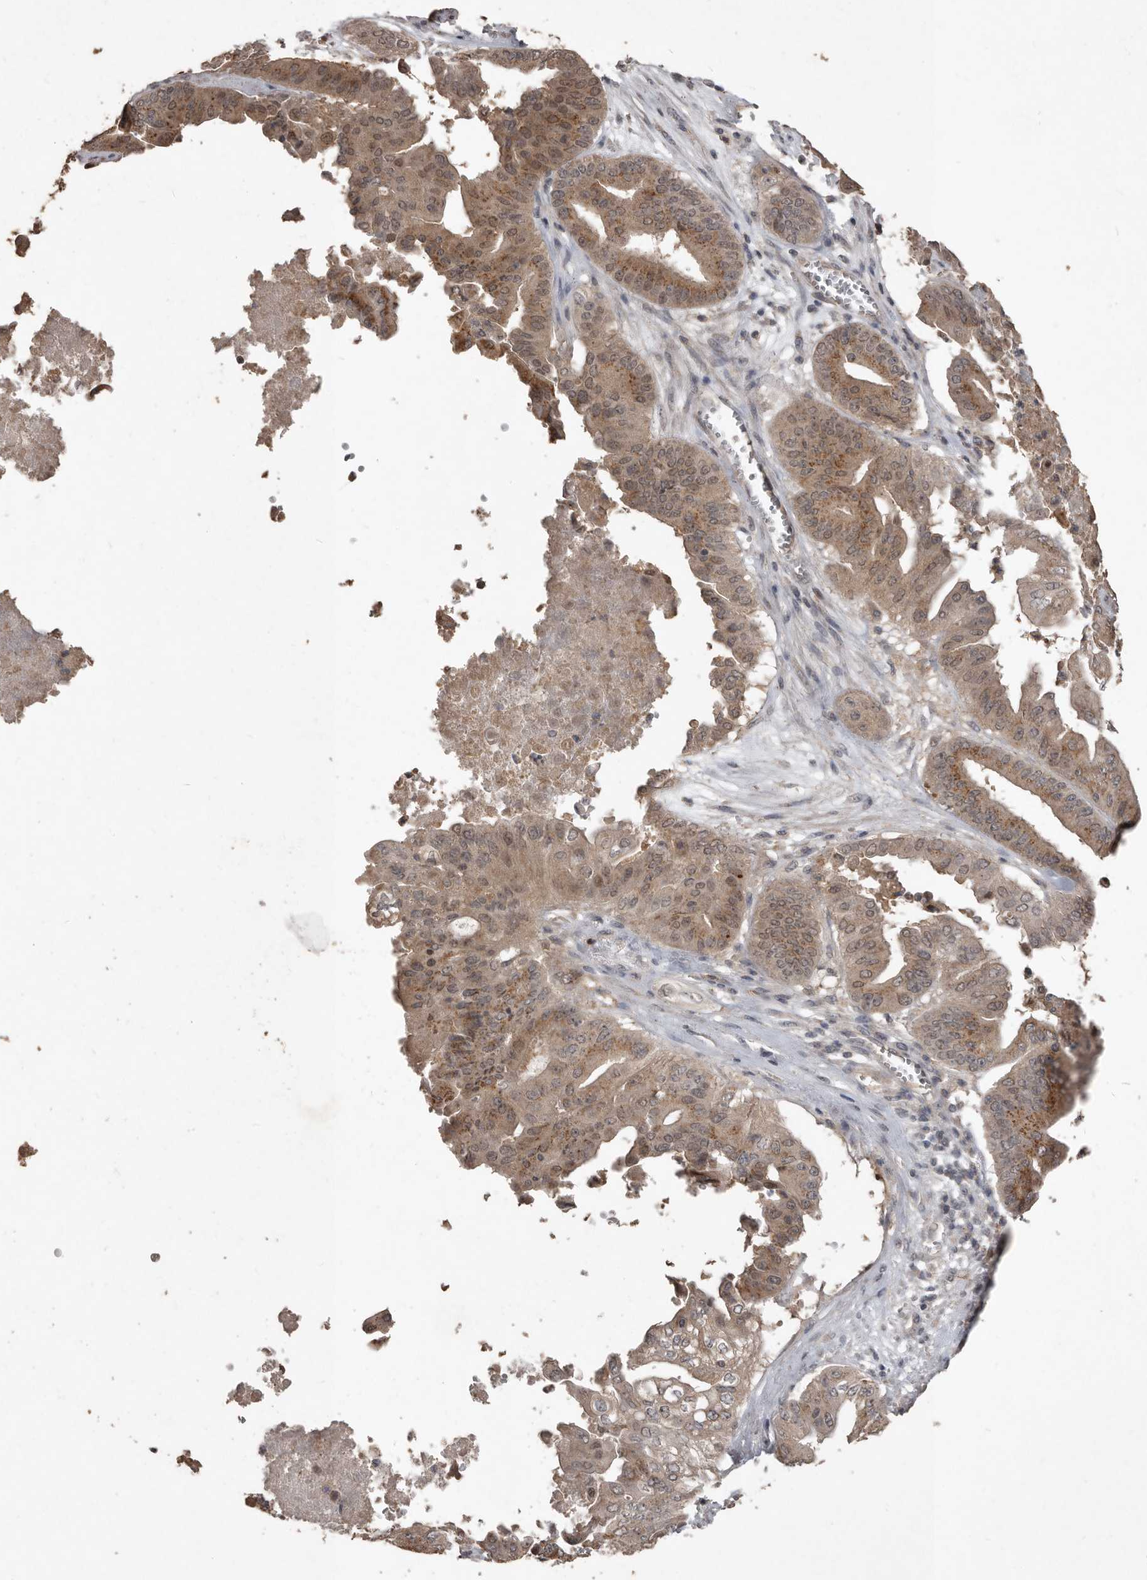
{"staining": {"intensity": "moderate", "quantity": ">75%", "location": "cytoplasmic/membranous"}, "tissue": "pancreatic cancer", "cell_type": "Tumor cells", "image_type": "cancer", "snomed": [{"axis": "morphology", "description": "Adenocarcinoma, NOS"}, {"axis": "topography", "description": "Pancreas"}], "caption": "IHC (DAB) staining of human pancreatic adenocarcinoma exhibits moderate cytoplasmic/membranous protein positivity in about >75% of tumor cells.", "gene": "BAMBI", "patient": {"sex": "female", "age": 77}}